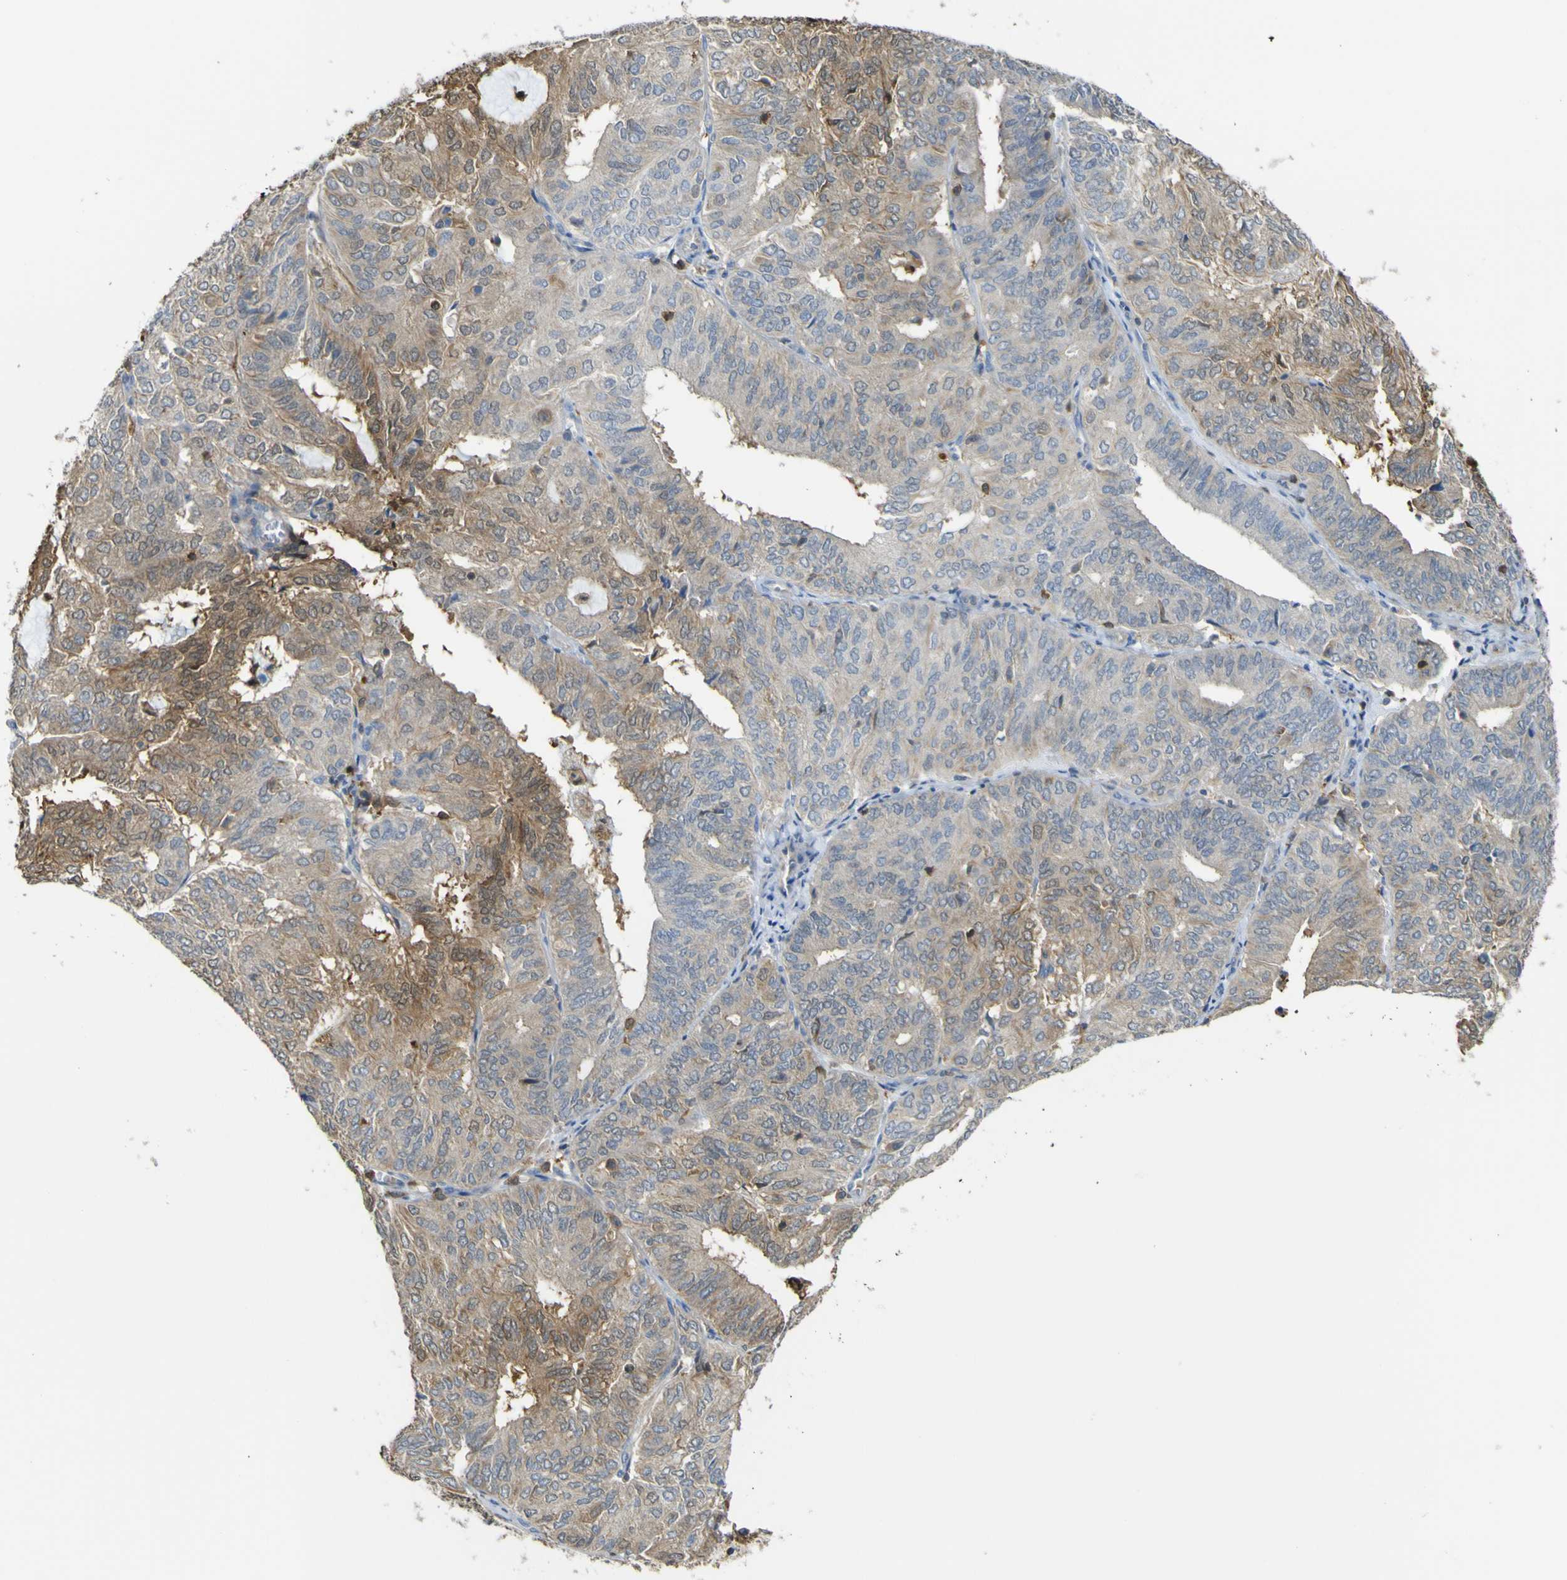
{"staining": {"intensity": "moderate", "quantity": "25%-75%", "location": "cytoplasmic/membranous"}, "tissue": "endometrial cancer", "cell_type": "Tumor cells", "image_type": "cancer", "snomed": [{"axis": "morphology", "description": "Adenocarcinoma, NOS"}, {"axis": "topography", "description": "Uterus"}], "caption": "High-magnification brightfield microscopy of adenocarcinoma (endometrial) stained with DAB (3,3'-diaminobenzidine) (brown) and counterstained with hematoxylin (blue). tumor cells exhibit moderate cytoplasmic/membranous positivity is present in about25%-75% of cells.", "gene": "ABHD3", "patient": {"sex": "female", "age": 60}}